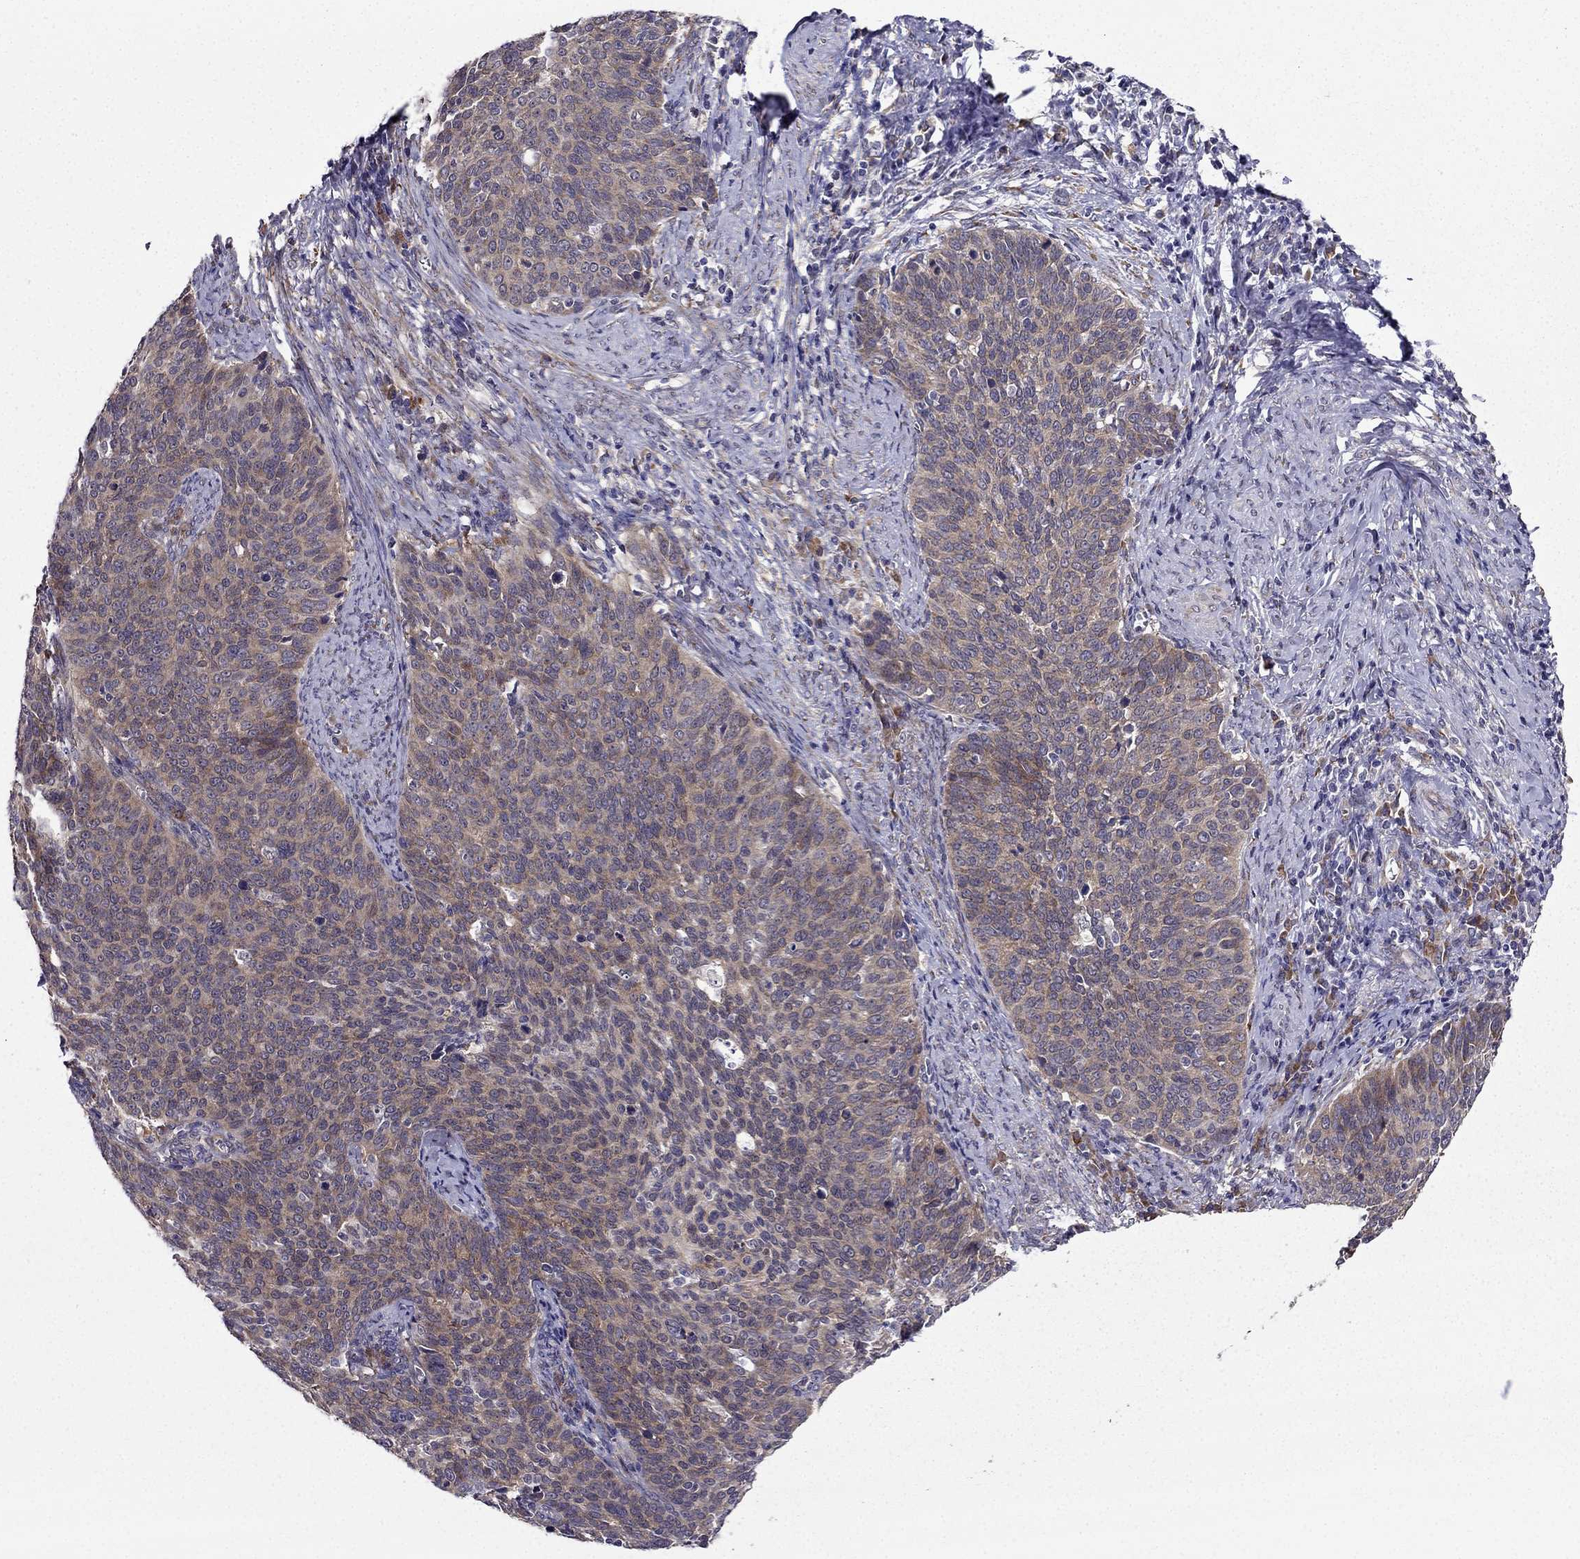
{"staining": {"intensity": "weak", "quantity": "25%-75%", "location": "cytoplasmic/membranous"}, "tissue": "cervical cancer", "cell_type": "Tumor cells", "image_type": "cancer", "snomed": [{"axis": "morphology", "description": "Normal tissue, NOS"}, {"axis": "morphology", "description": "Squamous cell carcinoma, NOS"}, {"axis": "topography", "description": "Cervix"}], "caption": "Immunohistochemical staining of cervical cancer (squamous cell carcinoma) displays low levels of weak cytoplasmic/membranous protein staining in about 25%-75% of tumor cells.", "gene": "ARHGEF28", "patient": {"sex": "female", "age": 39}}